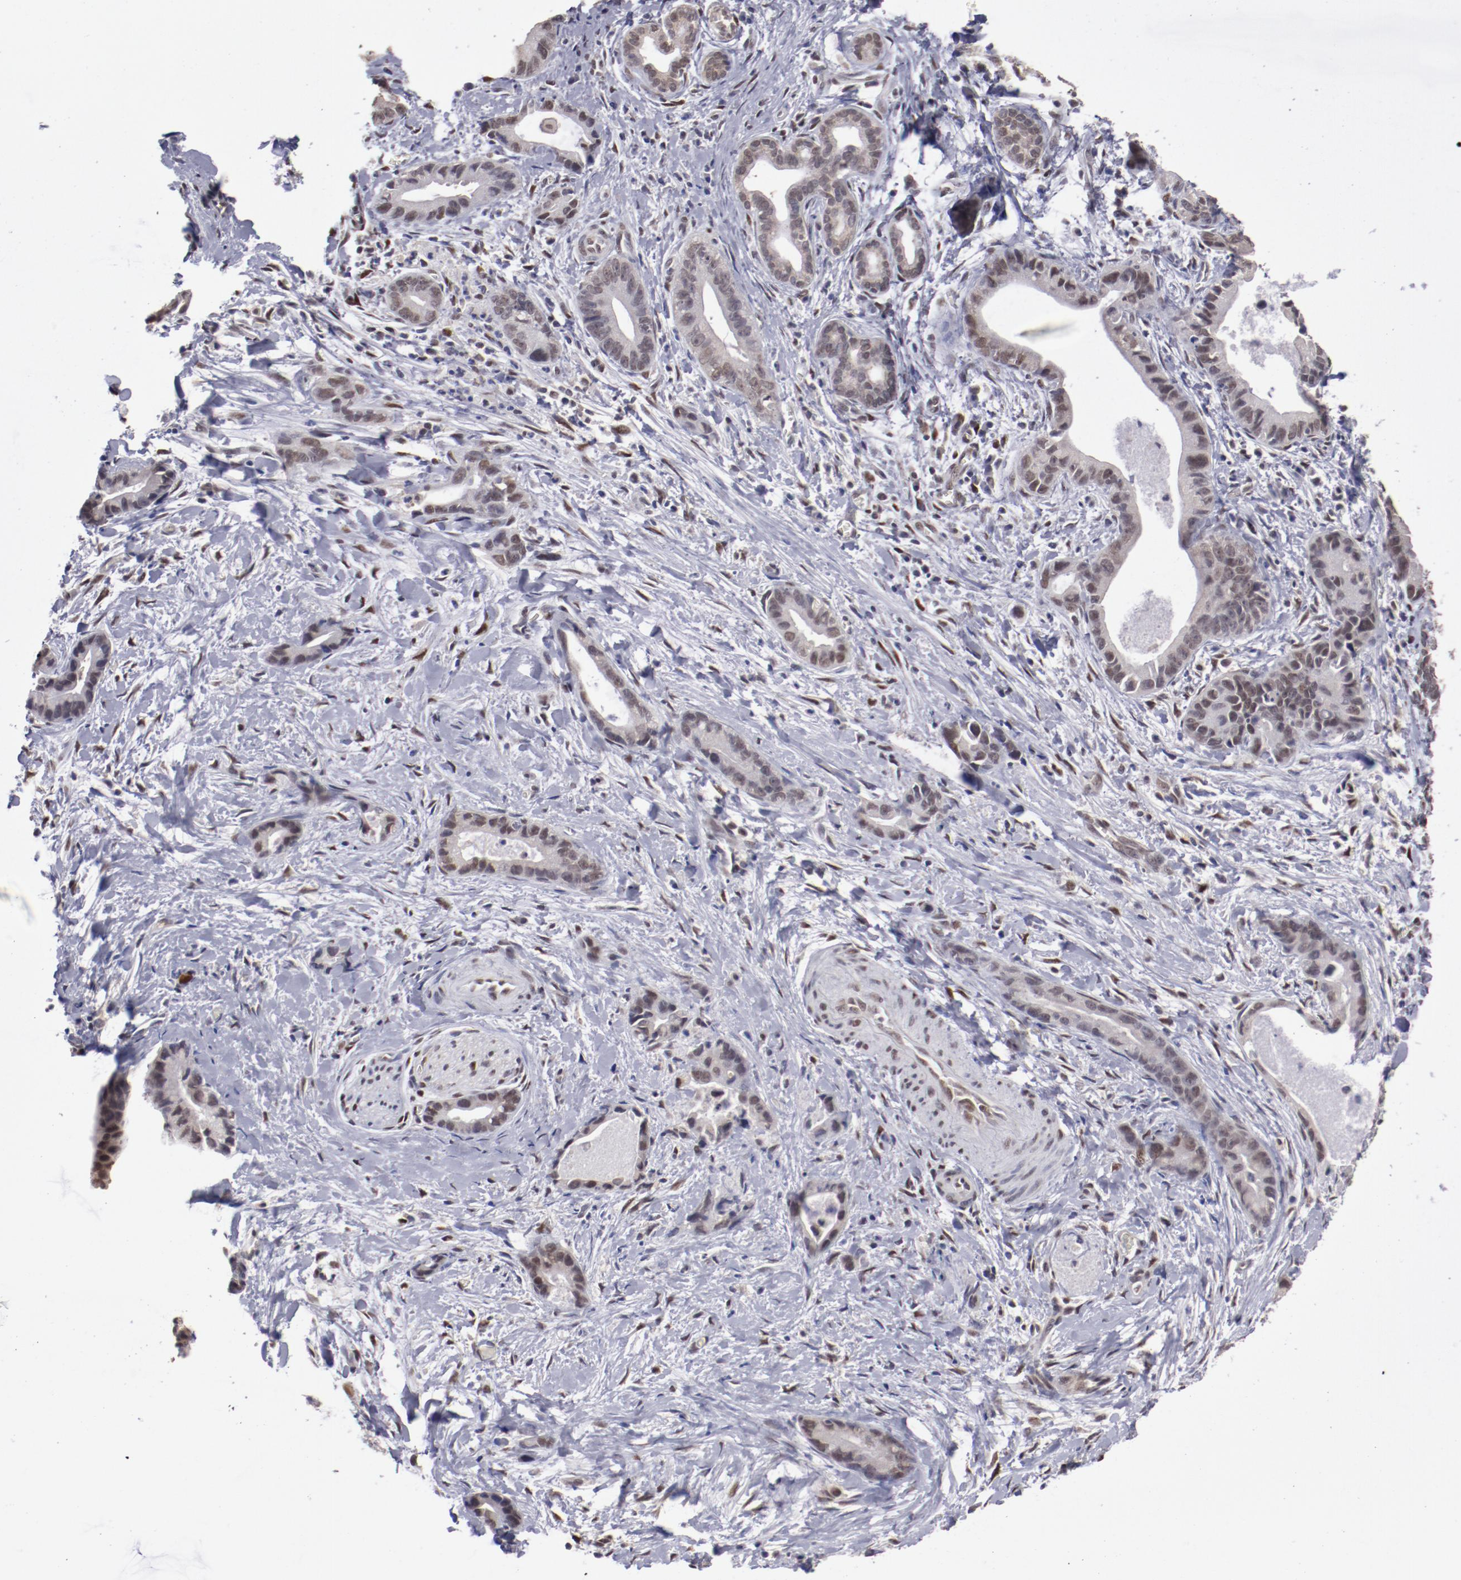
{"staining": {"intensity": "weak", "quantity": ">75%", "location": "cytoplasmic/membranous,nuclear"}, "tissue": "liver cancer", "cell_type": "Tumor cells", "image_type": "cancer", "snomed": [{"axis": "morphology", "description": "Cholangiocarcinoma"}, {"axis": "topography", "description": "Liver"}], "caption": "The photomicrograph demonstrates immunohistochemical staining of liver cancer (cholangiocarcinoma). There is weak cytoplasmic/membranous and nuclear positivity is appreciated in approximately >75% of tumor cells. Immunohistochemistry stains the protein of interest in brown and the nuclei are stained blue.", "gene": "ARNT", "patient": {"sex": "female", "age": 55}}